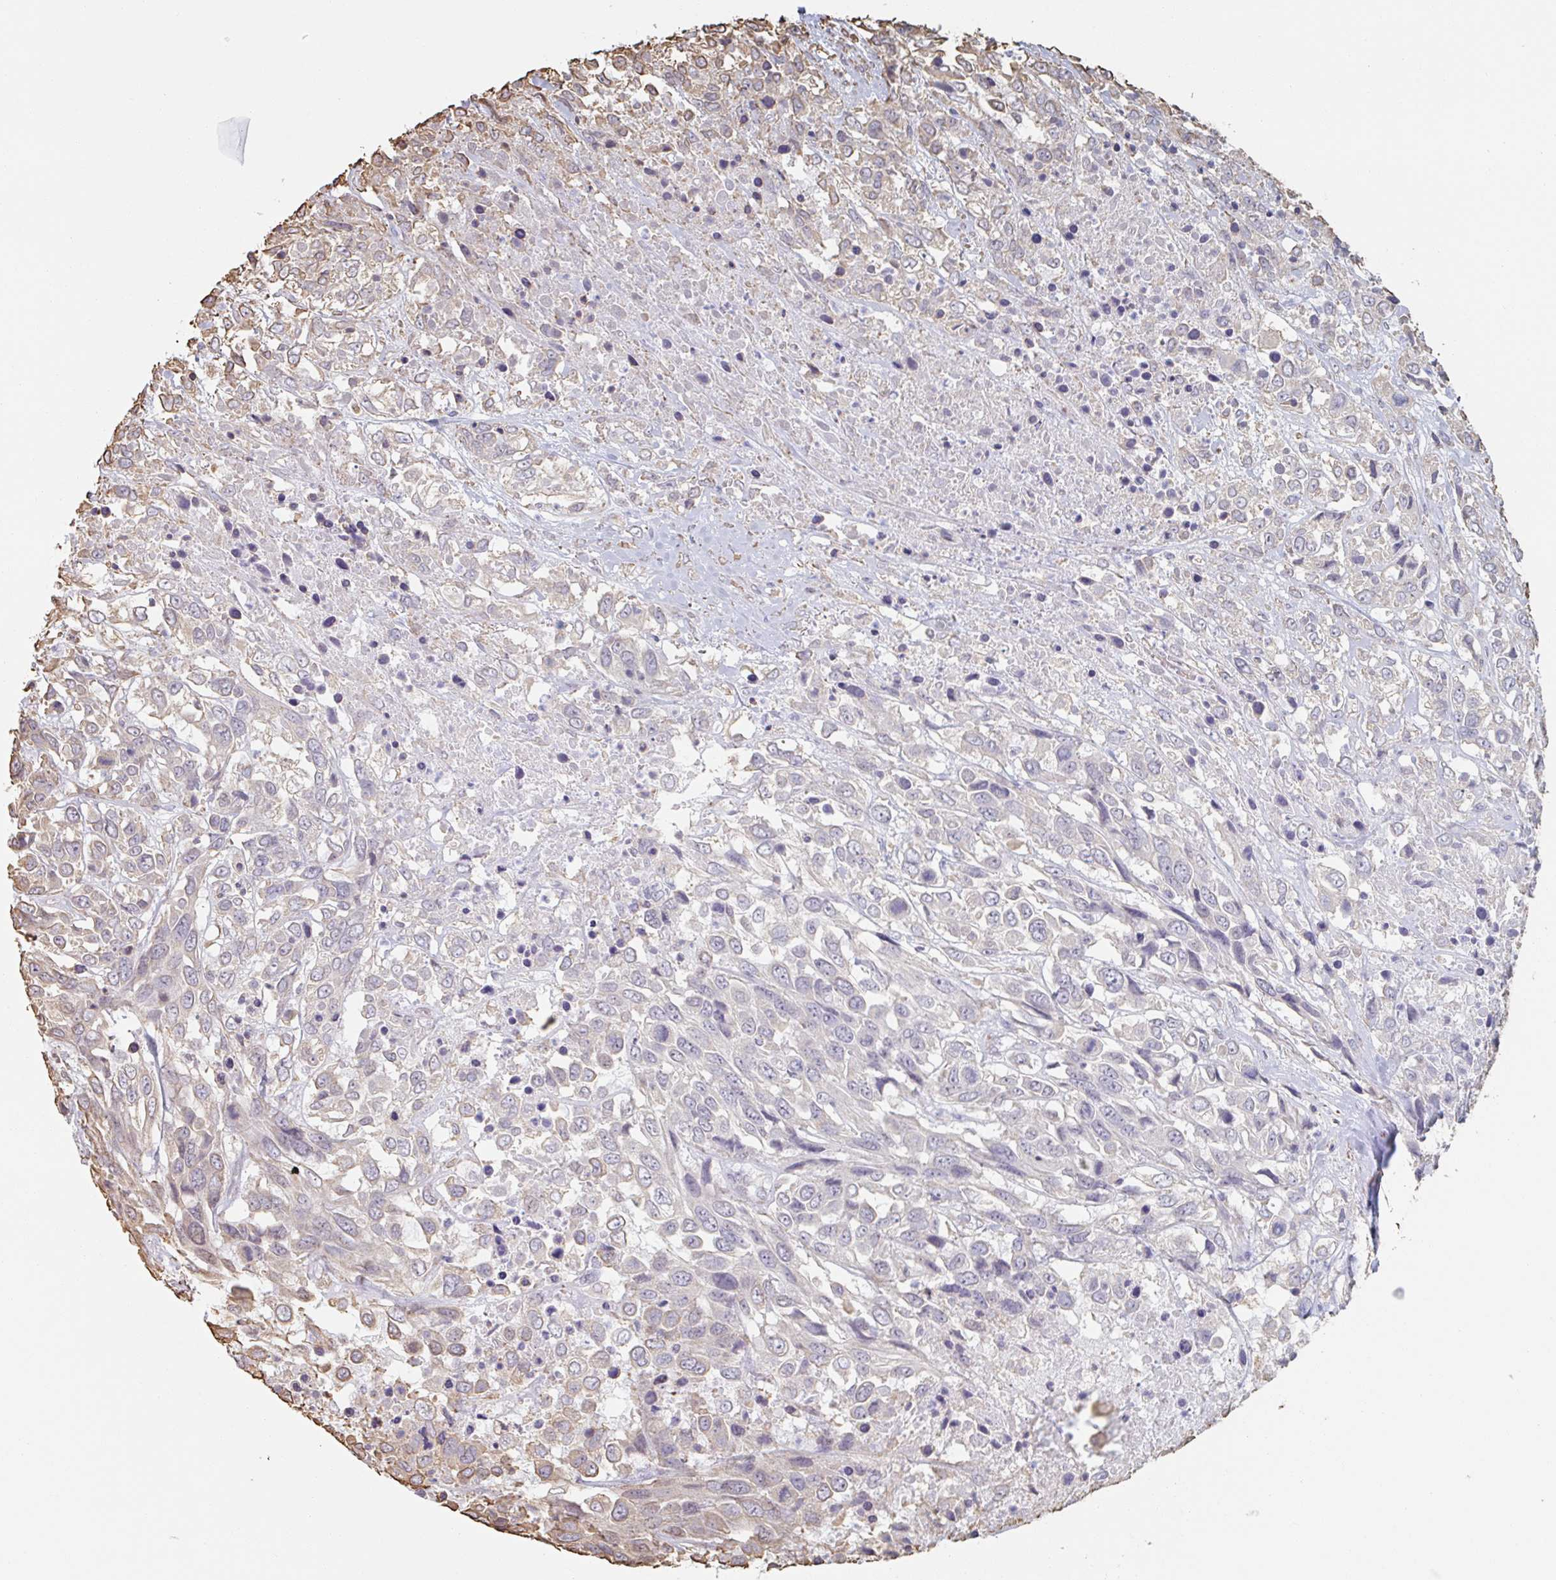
{"staining": {"intensity": "moderate", "quantity": "<25%", "location": "cytoplasmic/membranous"}, "tissue": "urothelial cancer", "cell_type": "Tumor cells", "image_type": "cancer", "snomed": [{"axis": "morphology", "description": "Urothelial carcinoma, High grade"}, {"axis": "topography", "description": "Urinary bladder"}], "caption": "Human urothelial cancer stained with a brown dye displays moderate cytoplasmic/membranous positive positivity in approximately <25% of tumor cells.", "gene": "RAB5IF", "patient": {"sex": "female", "age": 70}}